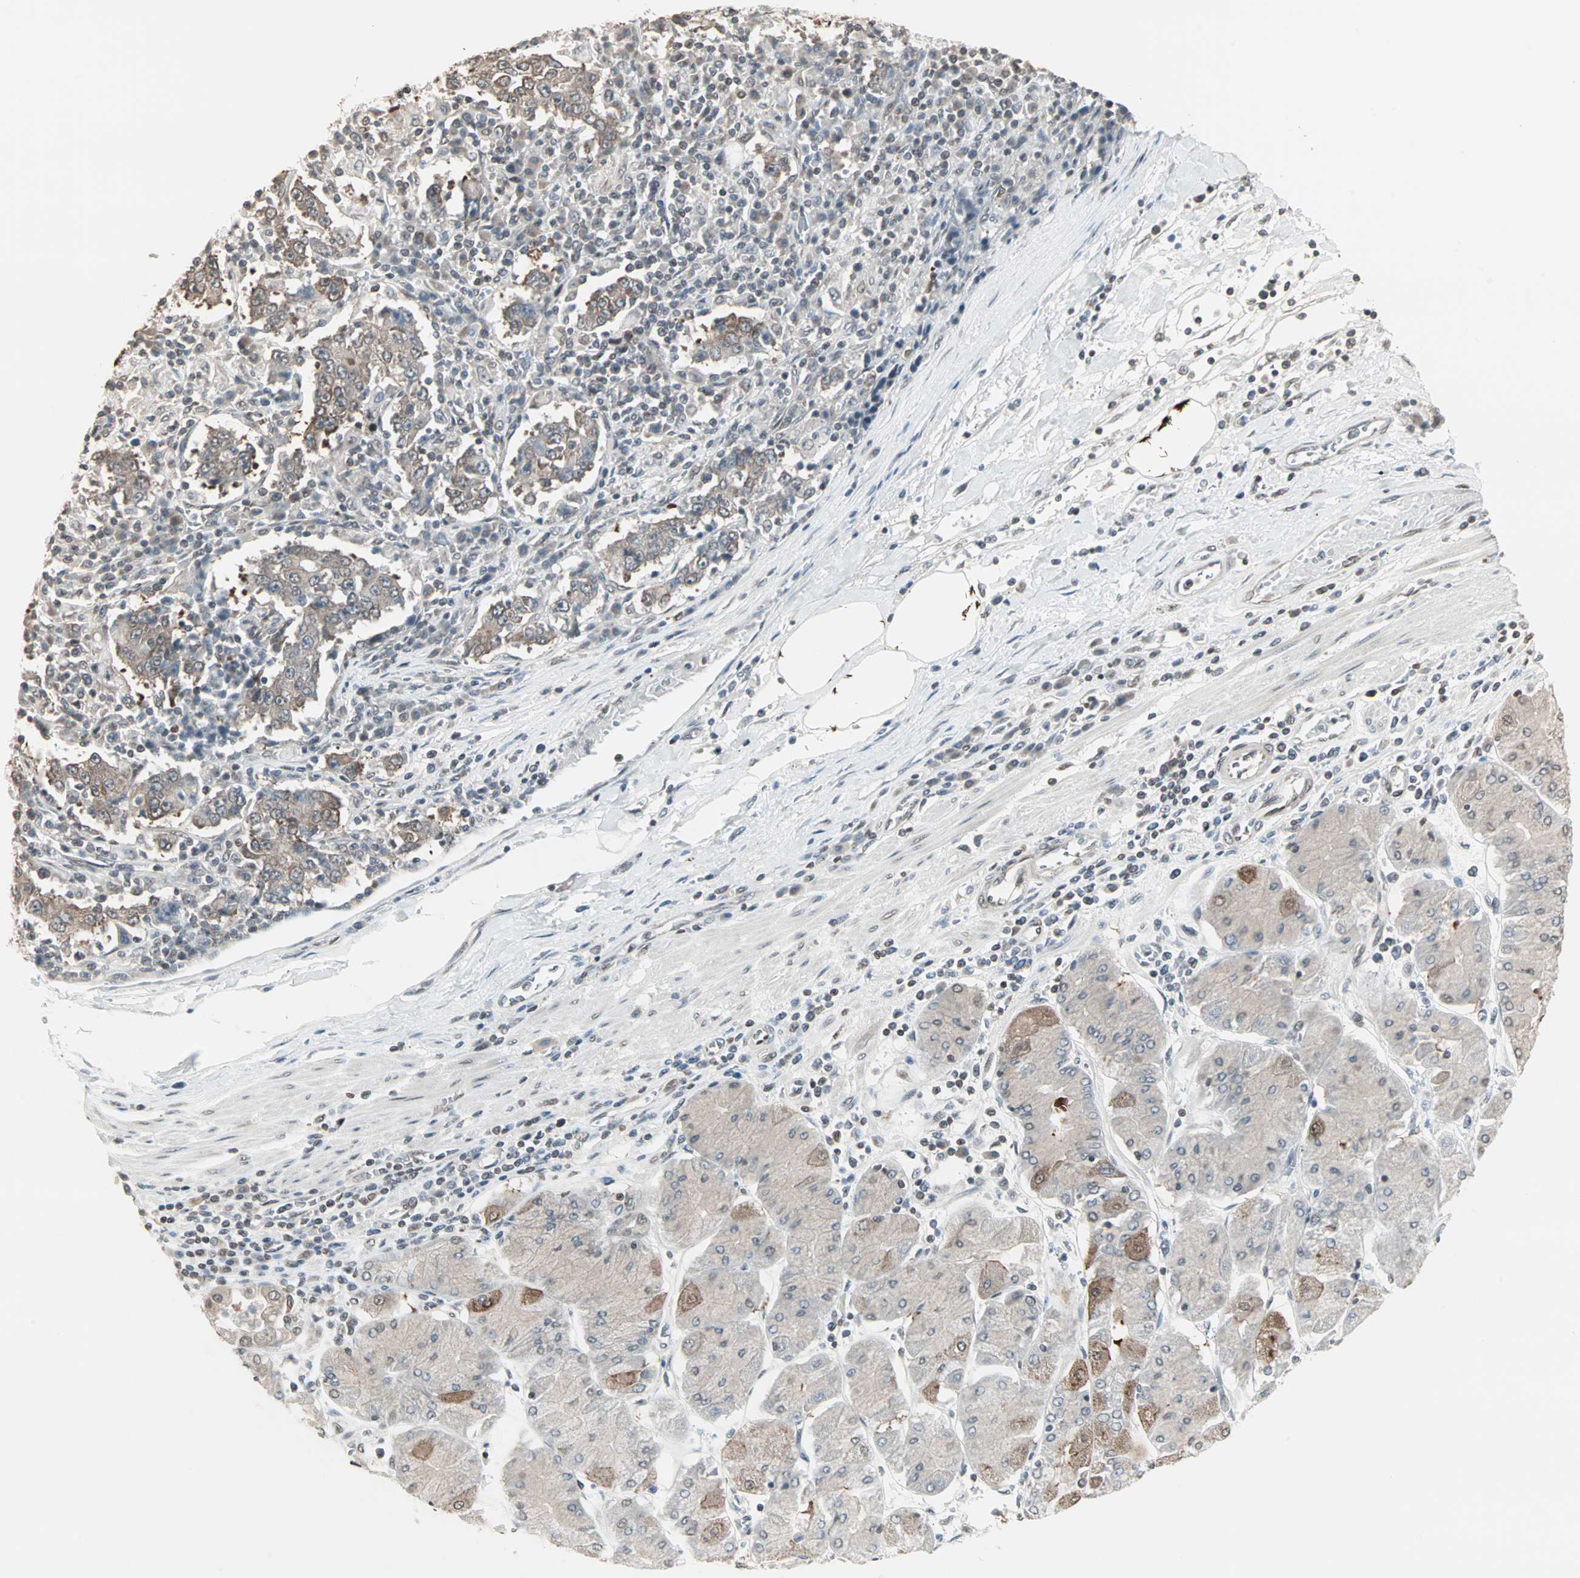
{"staining": {"intensity": "weak", "quantity": "25%-75%", "location": "cytoplasmic/membranous"}, "tissue": "stomach cancer", "cell_type": "Tumor cells", "image_type": "cancer", "snomed": [{"axis": "morphology", "description": "Normal tissue, NOS"}, {"axis": "morphology", "description": "Adenocarcinoma, NOS"}, {"axis": "topography", "description": "Stomach, upper"}, {"axis": "topography", "description": "Stomach"}], "caption": "A low amount of weak cytoplasmic/membranous positivity is identified in approximately 25%-75% of tumor cells in stomach adenocarcinoma tissue. (DAB IHC, brown staining for protein, blue staining for nuclei).", "gene": "CBLC", "patient": {"sex": "male", "age": 59}}